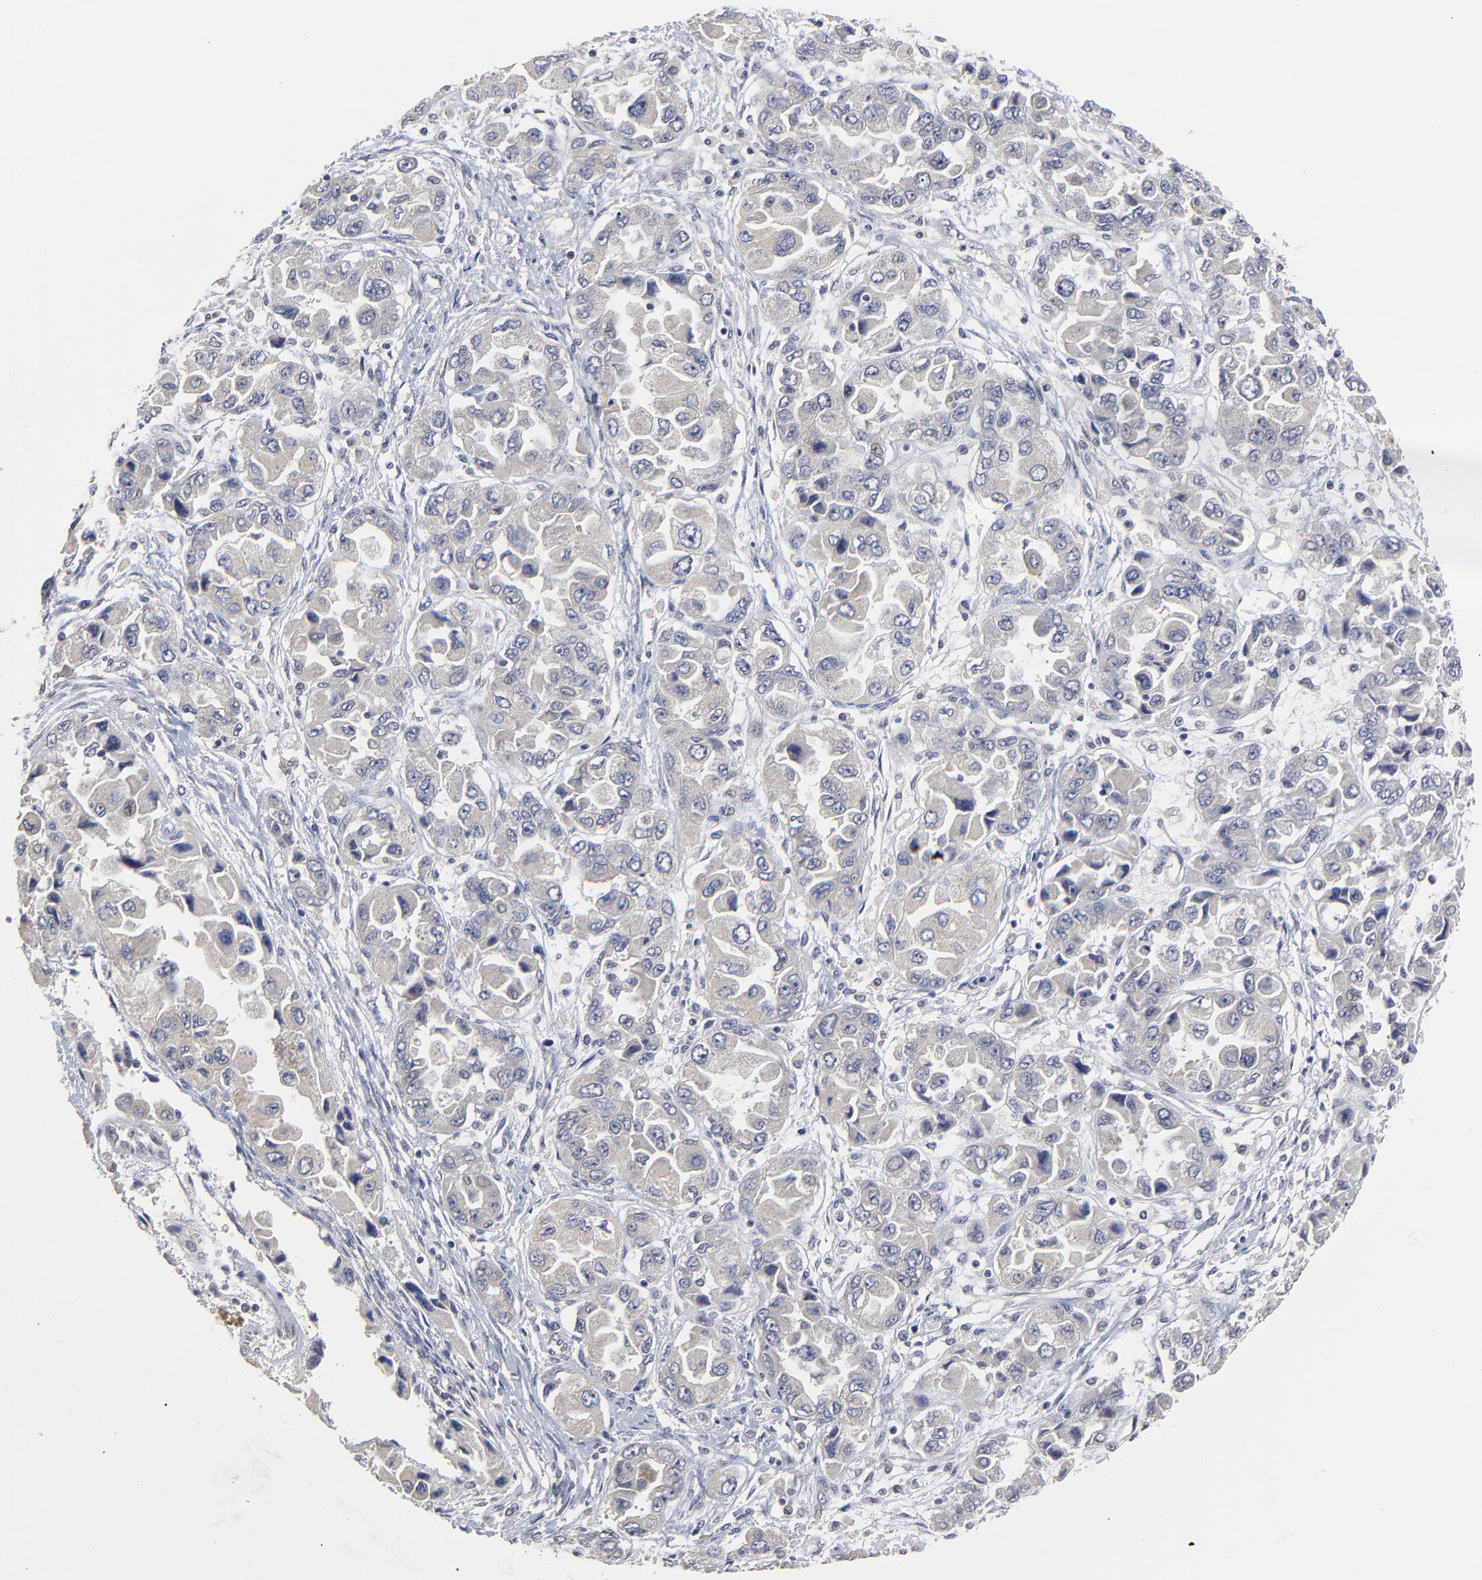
{"staining": {"intensity": "weak", "quantity": ">75%", "location": "cytoplasmic/membranous"}, "tissue": "ovarian cancer", "cell_type": "Tumor cells", "image_type": "cancer", "snomed": [{"axis": "morphology", "description": "Cystadenocarcinoma, serous, NOS"}, {"axis": "topography", "description": "Ovary"}], "caption": "Weak cytoplasmic/membranous protein expression is present in approximately >75% of tumor cells in serous cystadenocarcinoma (ovarian).", "gene": "FAM199X", "patient": {"sex": "female", "age": 84}}